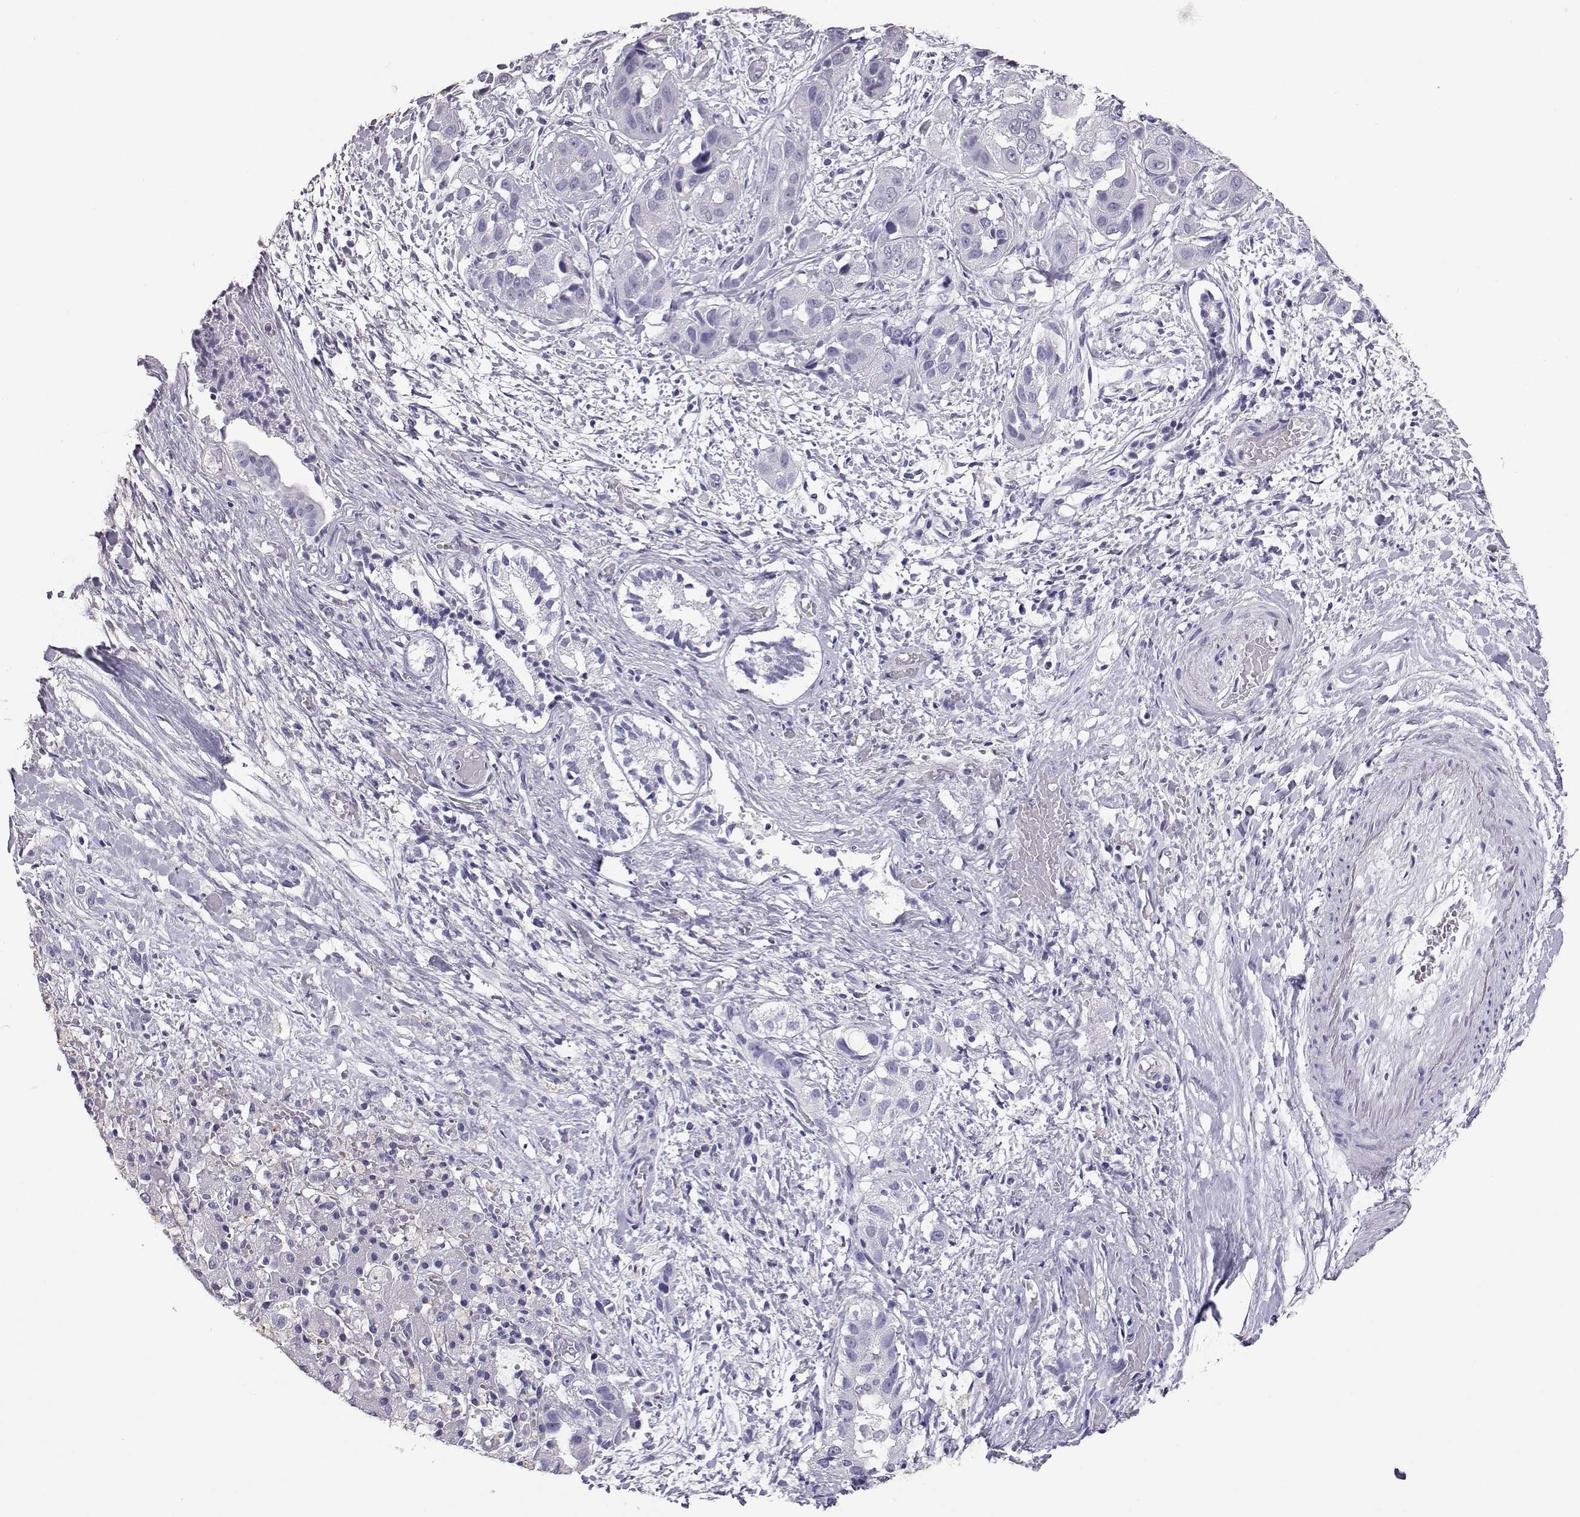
{"staining": {"intensity": "negative", "quantity": "none", "location": "none"}, "tissue": "liver cancer", "cell_type": "Tumor cells", "image_type": "cancer", "snomed": [{"axis": "morphology", "description": "Cholangiocarcinoma"}, {"axis": "topography", "description": "Liver"}], "caption": "The photomicrograph reveals no significant expression in tumor cells of liver cancer.", "gene": "AKR1B1", "patient": {"sex": "female", "age": 52}}